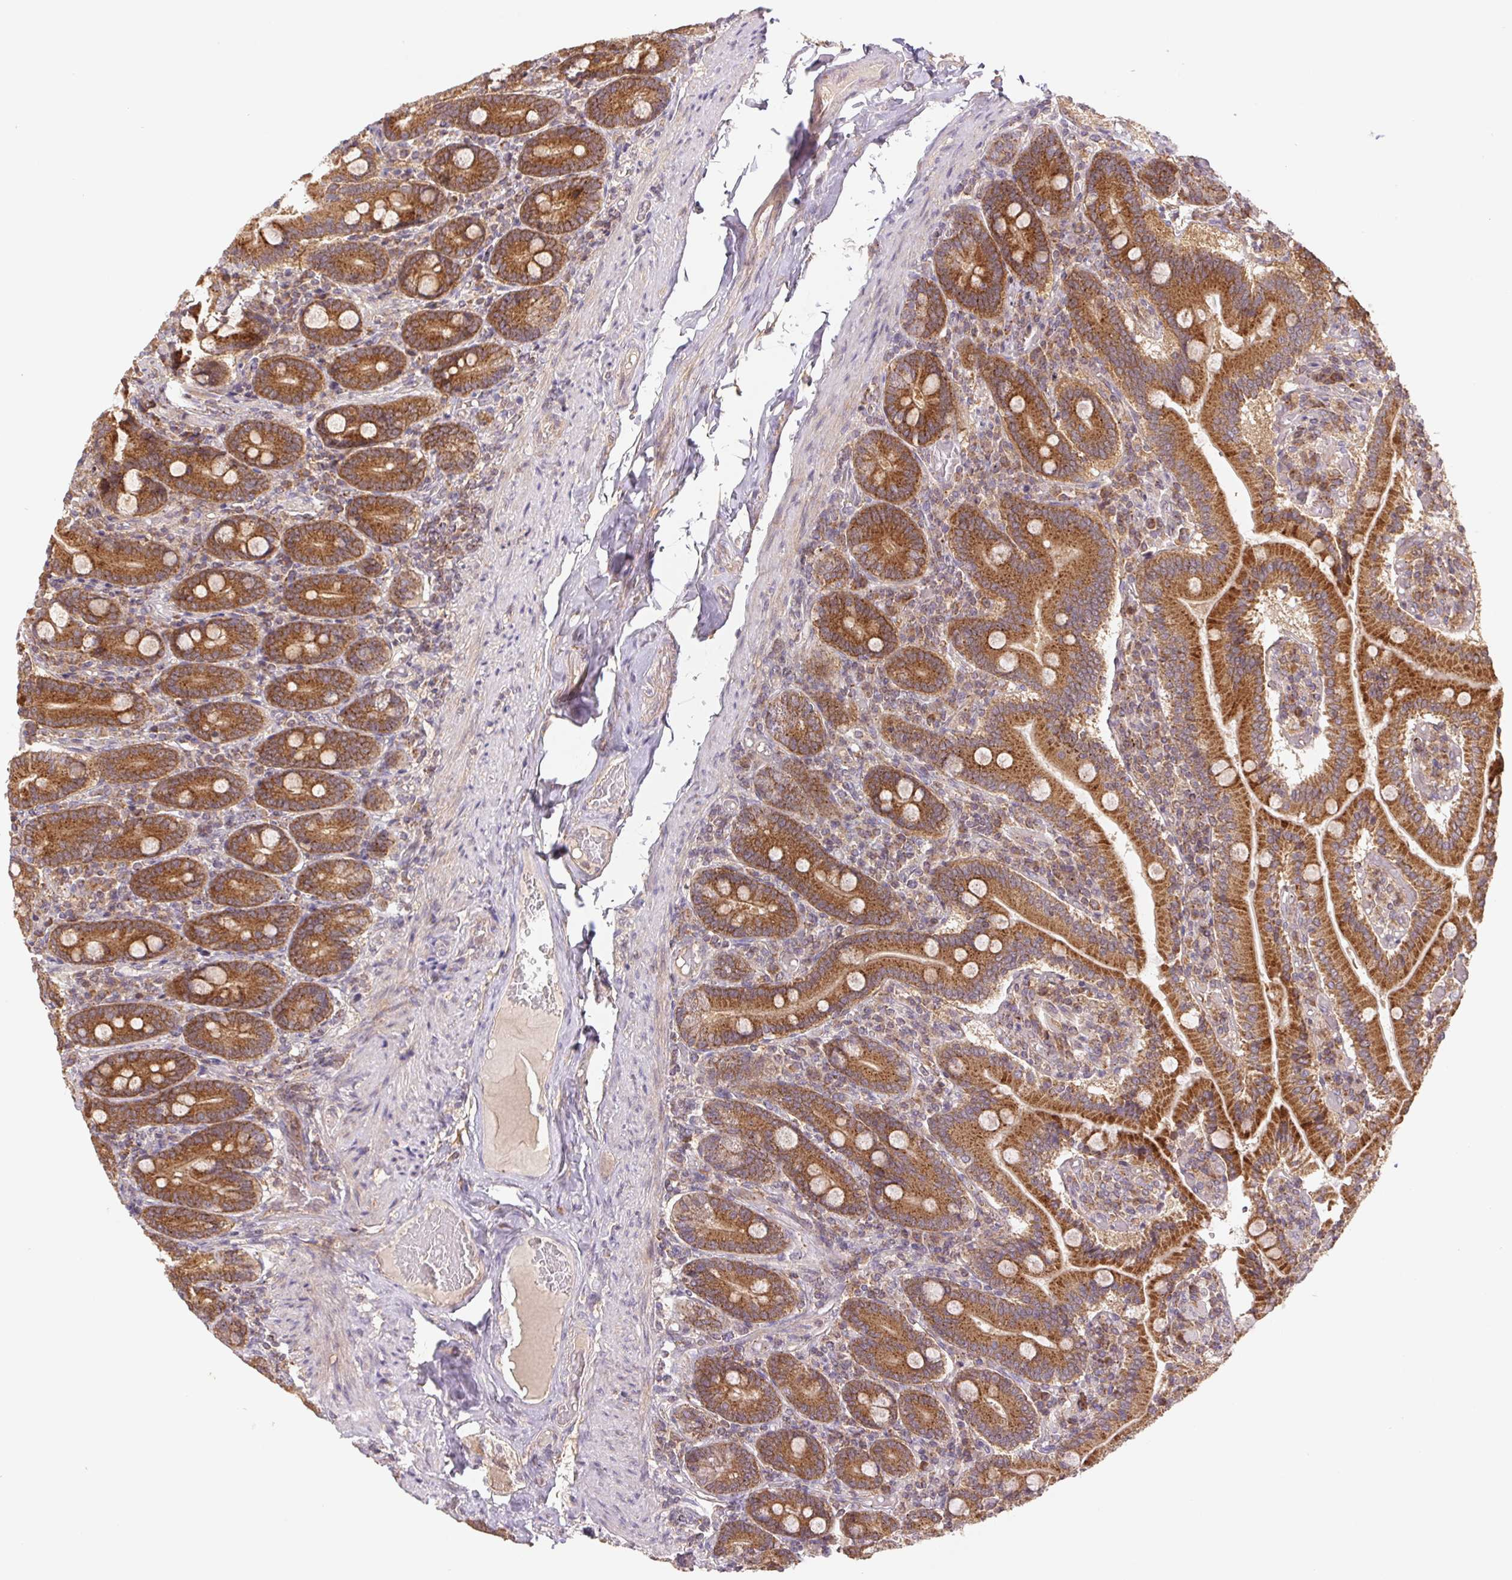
{"staining": {"intensity": "strong", "quantity": ">75%", "location": "cytoplasmic/membranous"}, "tissue": "duodenum", "cell_type": "Glandular cells", "image_type": "normal", "snomed": [{"axis": "morphology", "description": "Normal tissue, NOS"}, {"axis": "topography", "description": "Duodenum"}], "caption": "DAB immunohistochemical staining of normal duodenum shows strong cytoplasmic/membranous protein expression in about >75% of glandular cells.", "gene": "MTHFD1L", "patient": {"sex": "female", "age": 62}}